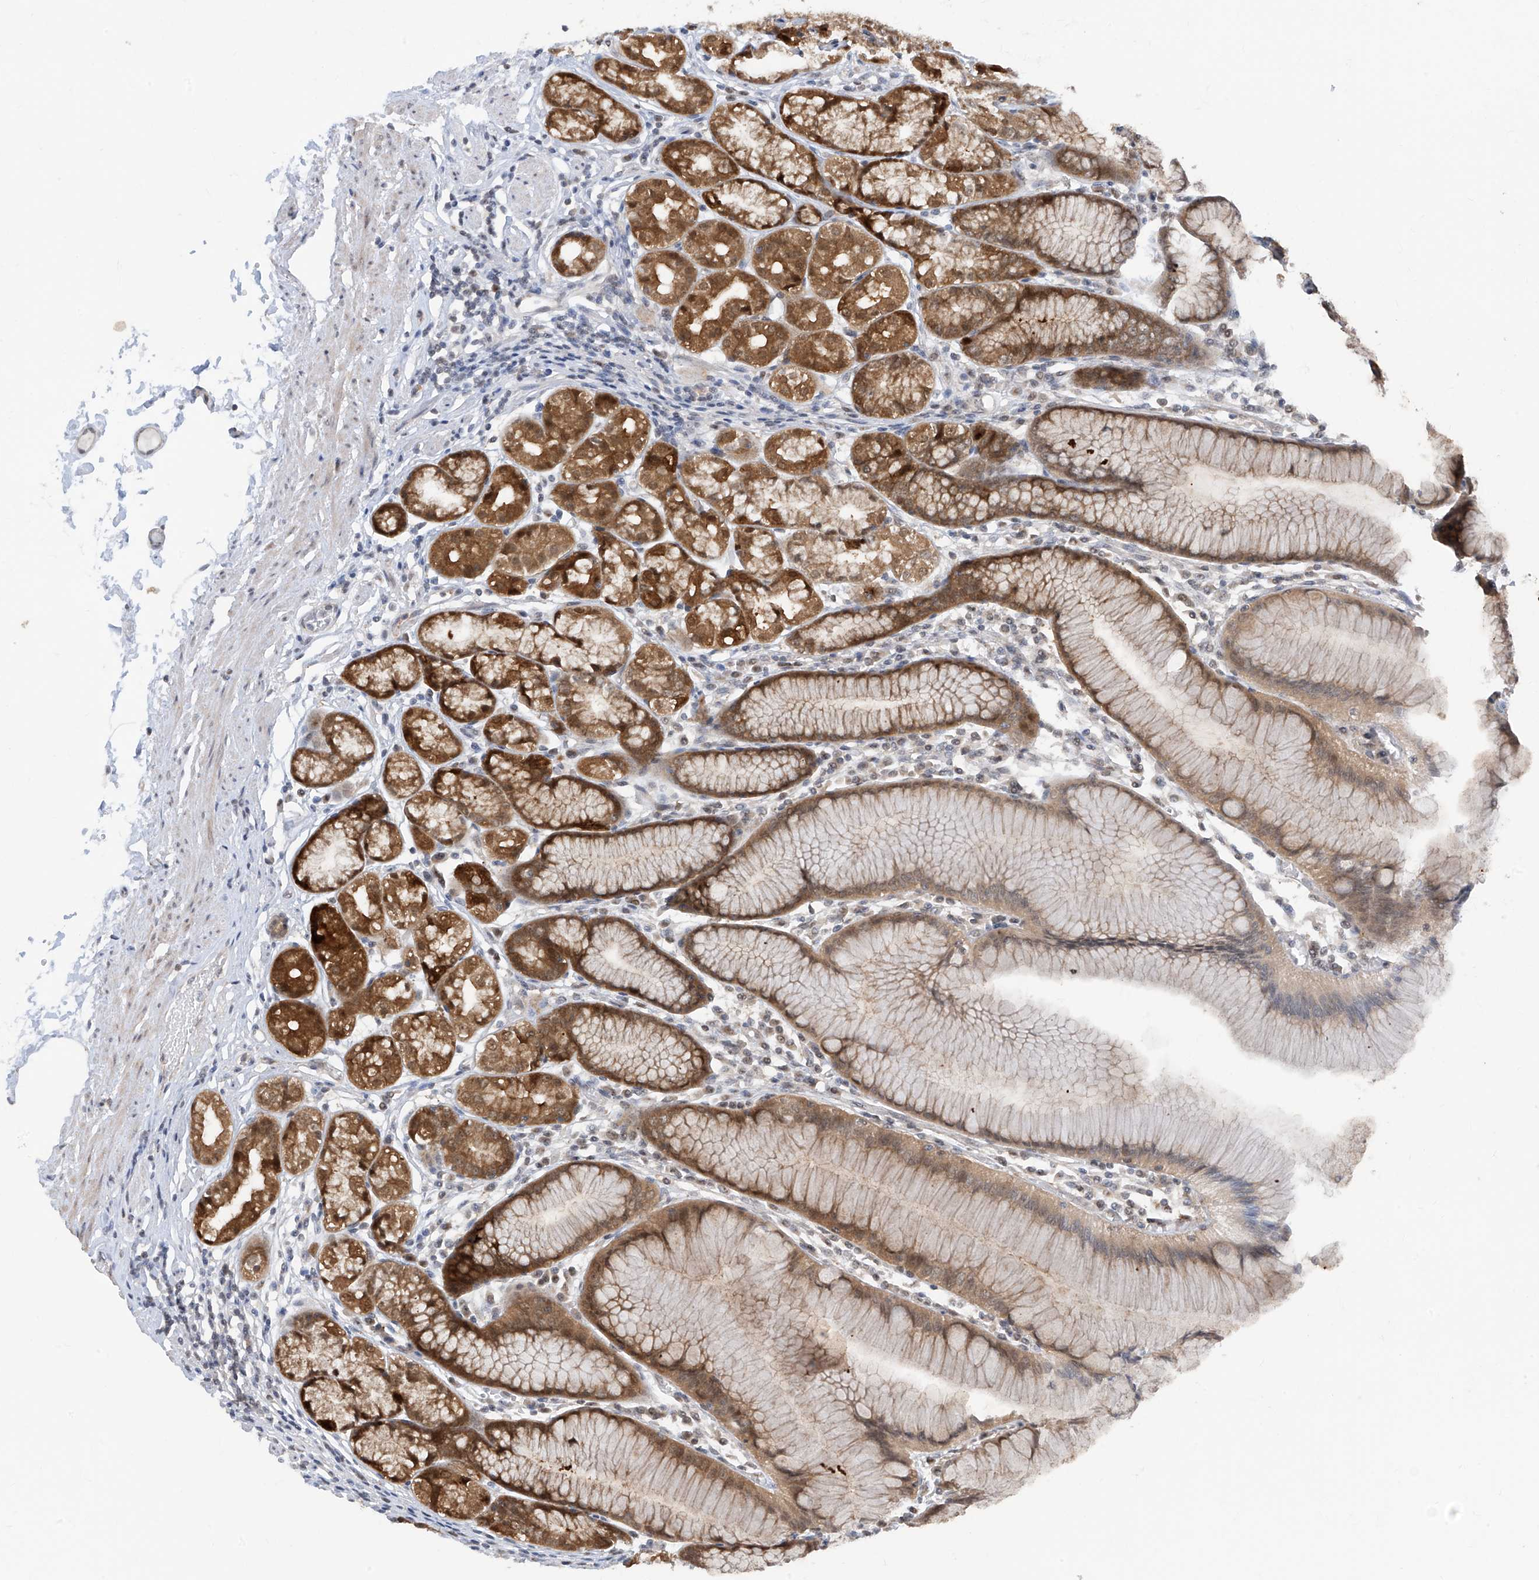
{"staining": {"intensity": "moderate", "quantity": ">75%", "location": "cytoplasmic/membranous"}, "tissue": "stomach", "cell_type": "Glandular cells", "image_type": "normal", "snomed": [{"axis": "morphology", "description": "Normal tissue, NOS"}, {"axis": "topography", "description": "Stomach"}], "caption": "Immunohistochemical staining of unremarkable human stomach displays moderate cytoplasmic/membranous protein positivity in about >75% of glandular cells. (Brightfield microscopy of DAB IHC at high magnification).", "gene": "TTC38", "patient": {"sex": "female", "age": 57}}